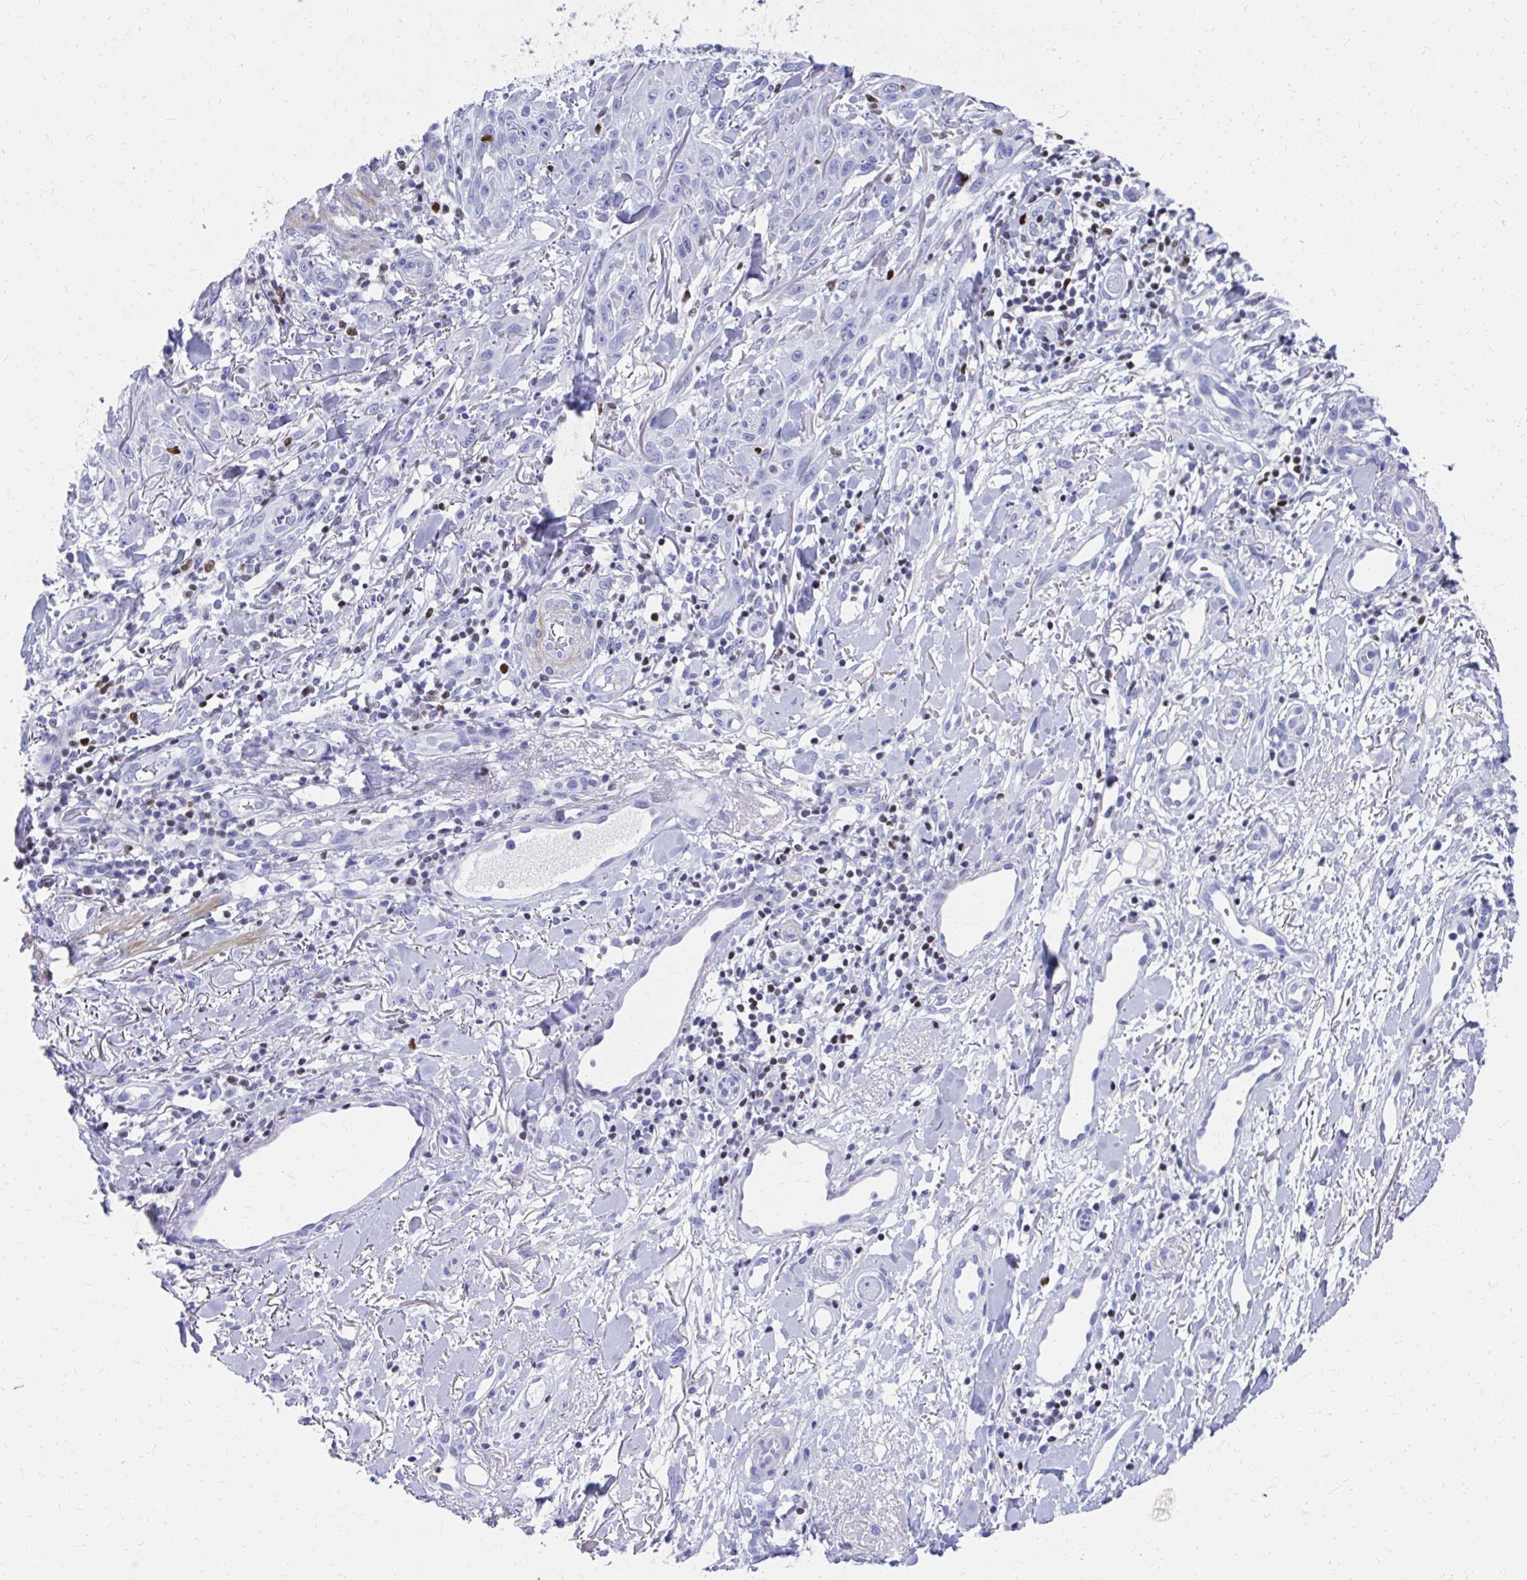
{"staining": {"intensity": "negative", "quantity": "none", "location": "none"}, "tissue": "skin cancer", "cell_type": "Tumor cells", "image_type": "cancer", "snomed": [{"axis": "morphology", "description": "Squamous cell carcinoma, NOS"}, {"axis": "topography", "description": "Skin"}], "caption": "A high-resolution photomicrograph shows immunohistochemistry staining of skin cancer, which reveals no significant expression in tumor cells.", "gene": "RUNX3", "patient": {"sex": "male", "age": 86}}